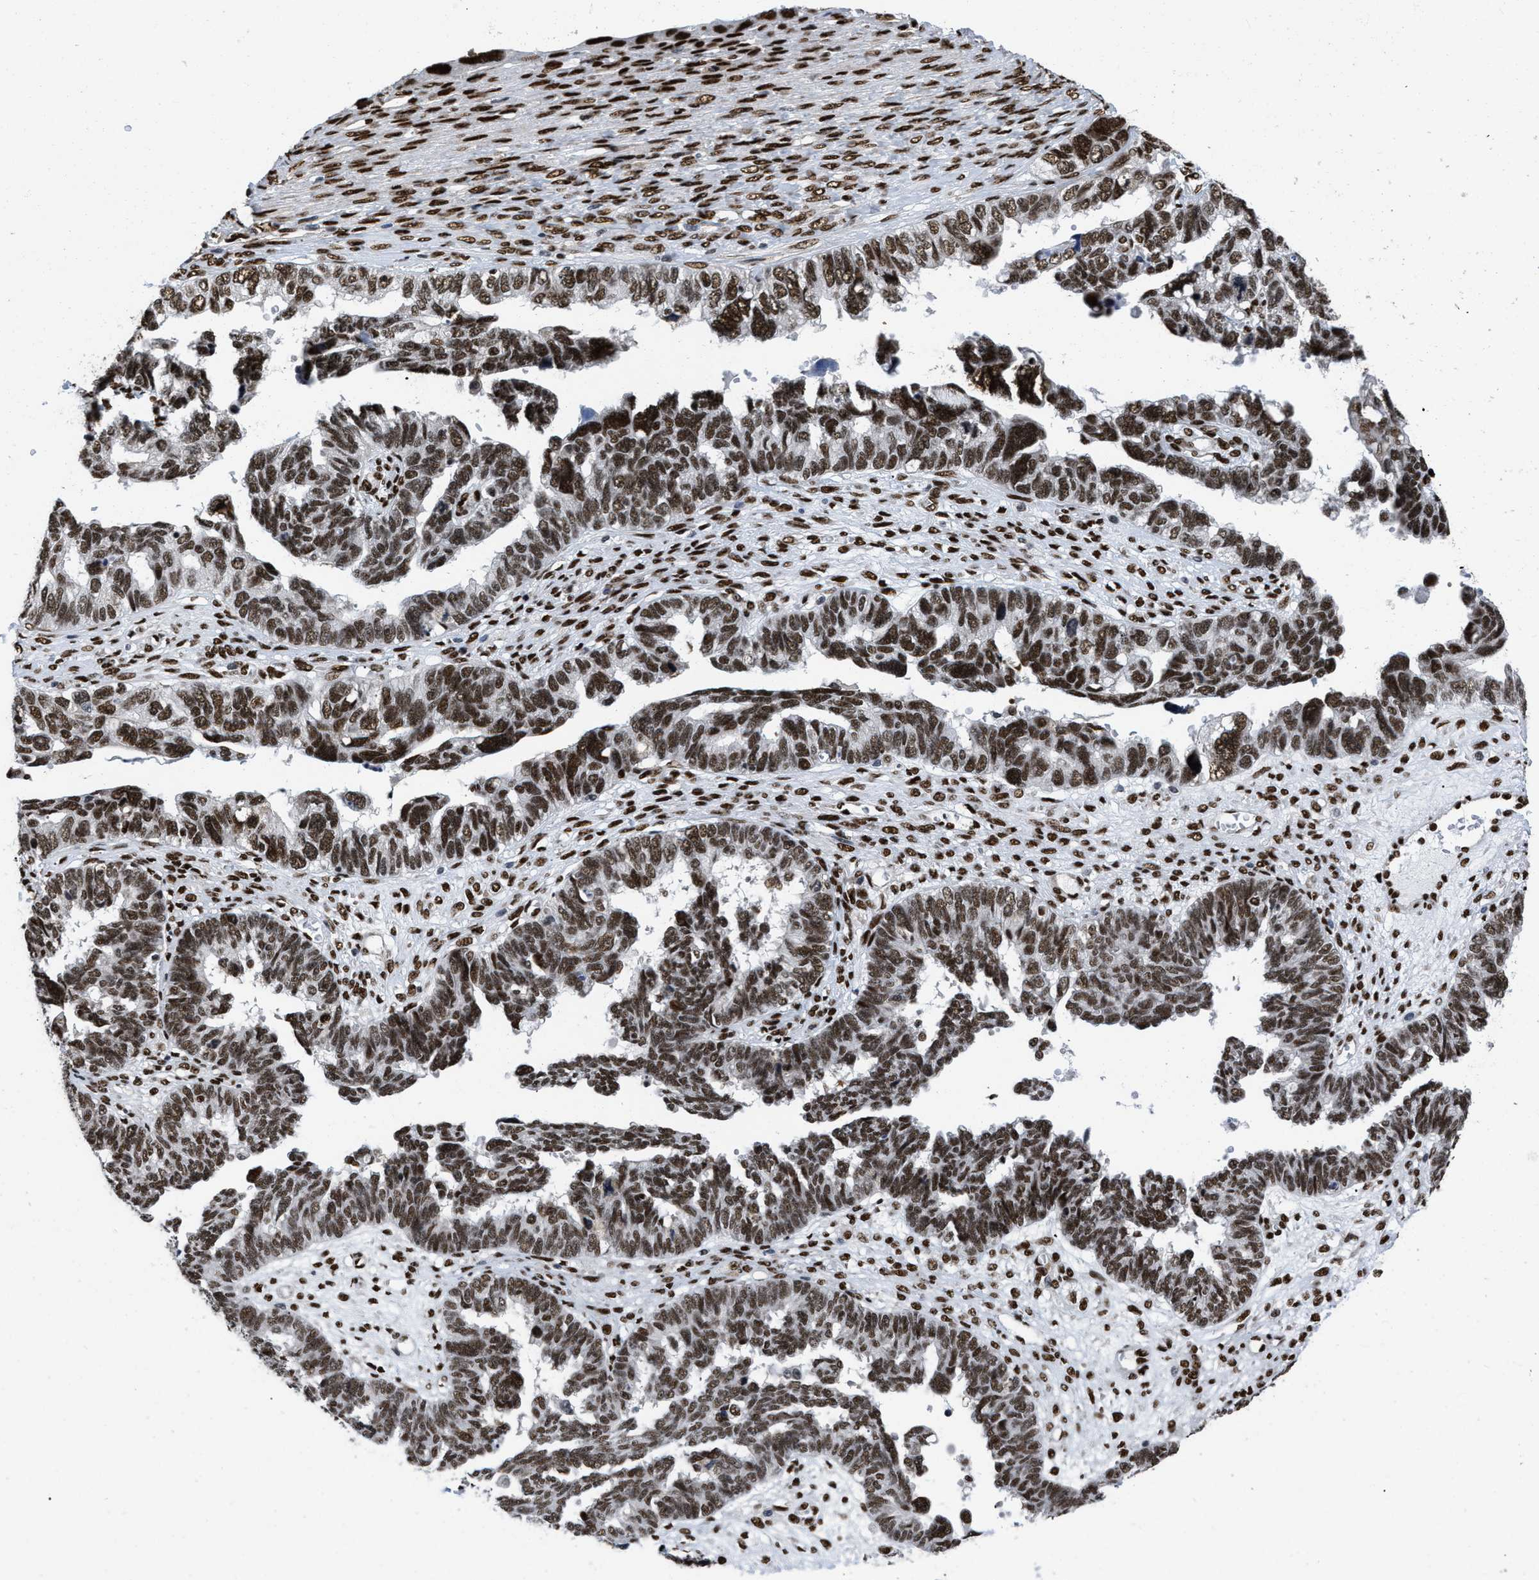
{"staining": {"intensity": "strong", "quantity": ">75%", "location": "nuclear"}, "tissue": "ovarian cancer", "cell_type": "Tumor cells", "image_type": "cancer", "snomed": [{"axis": "morphology", "description": "Cystadenocarcinoma, serous, NOS"}, {"axis": "topography", "description": "Ovary"}], "caption": "Immunohistochemistry of serous cystadenocarcinoma (ovarian) shows high levels of strong nuclear positivity in approximately >75% of tumor cells.", "gene": "CREB1", "patient": {"sex": "female", "age": 79}}